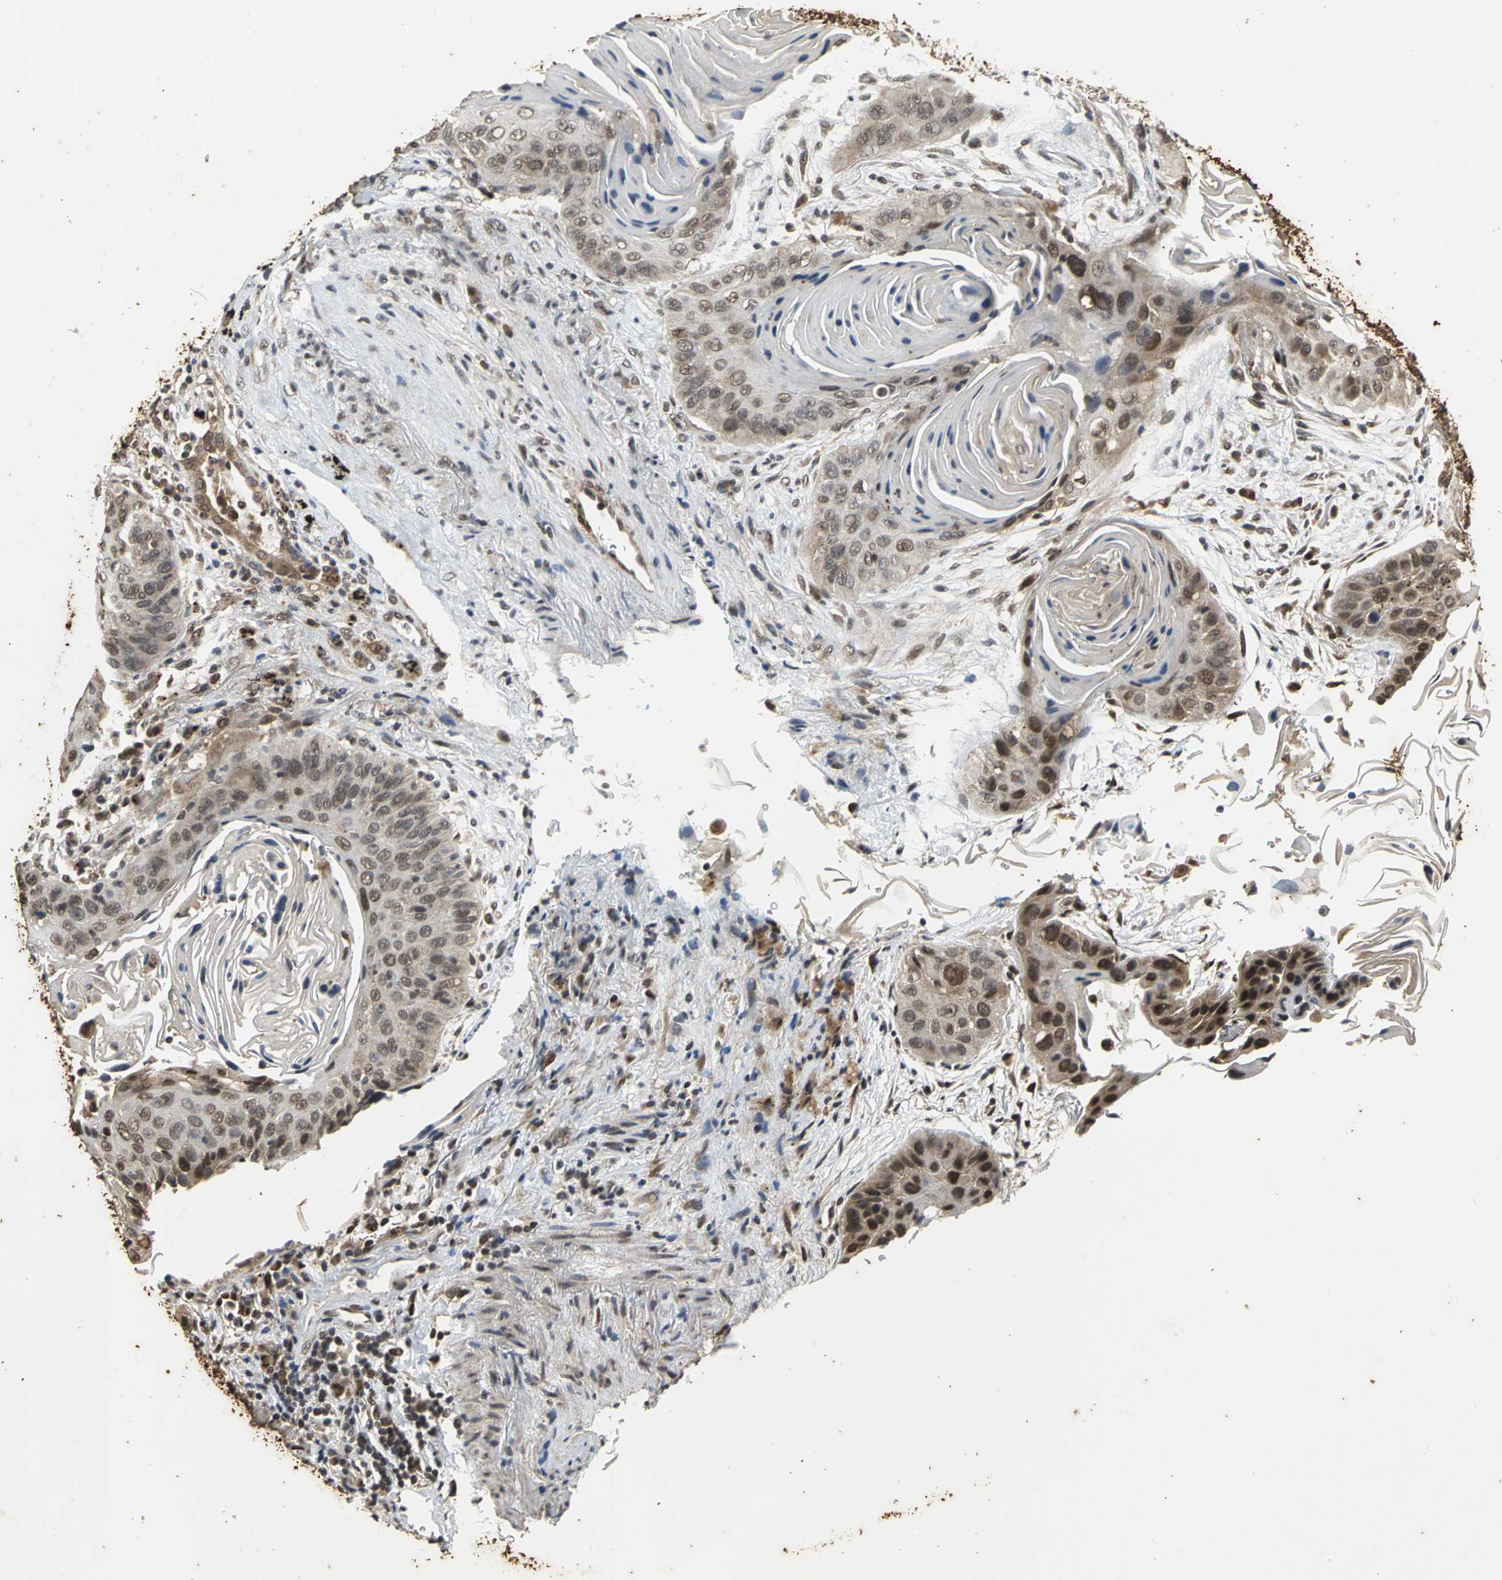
{"staining": {"intensity": "weak", "quantity": "<25%", "location": "cytoplasmic/membranous"}, "tissue": "lung cancer", "cell_type": "Tumor cells", "image_type": "cancer", "snomed": [{"axis": "morphology", "description": "Squamous cell carcinoma, NOS"}, {"axis": "topography", "description": "Lung"}], "caption": "DAB (3,3'-diaminobenzidine) immunohistochemical staining of human squamous cell carcinoma (lung) displays no significant expression in tumor cells.", "gene": "NOTCH3", "patient": {"sex": "female", "age": 67}}